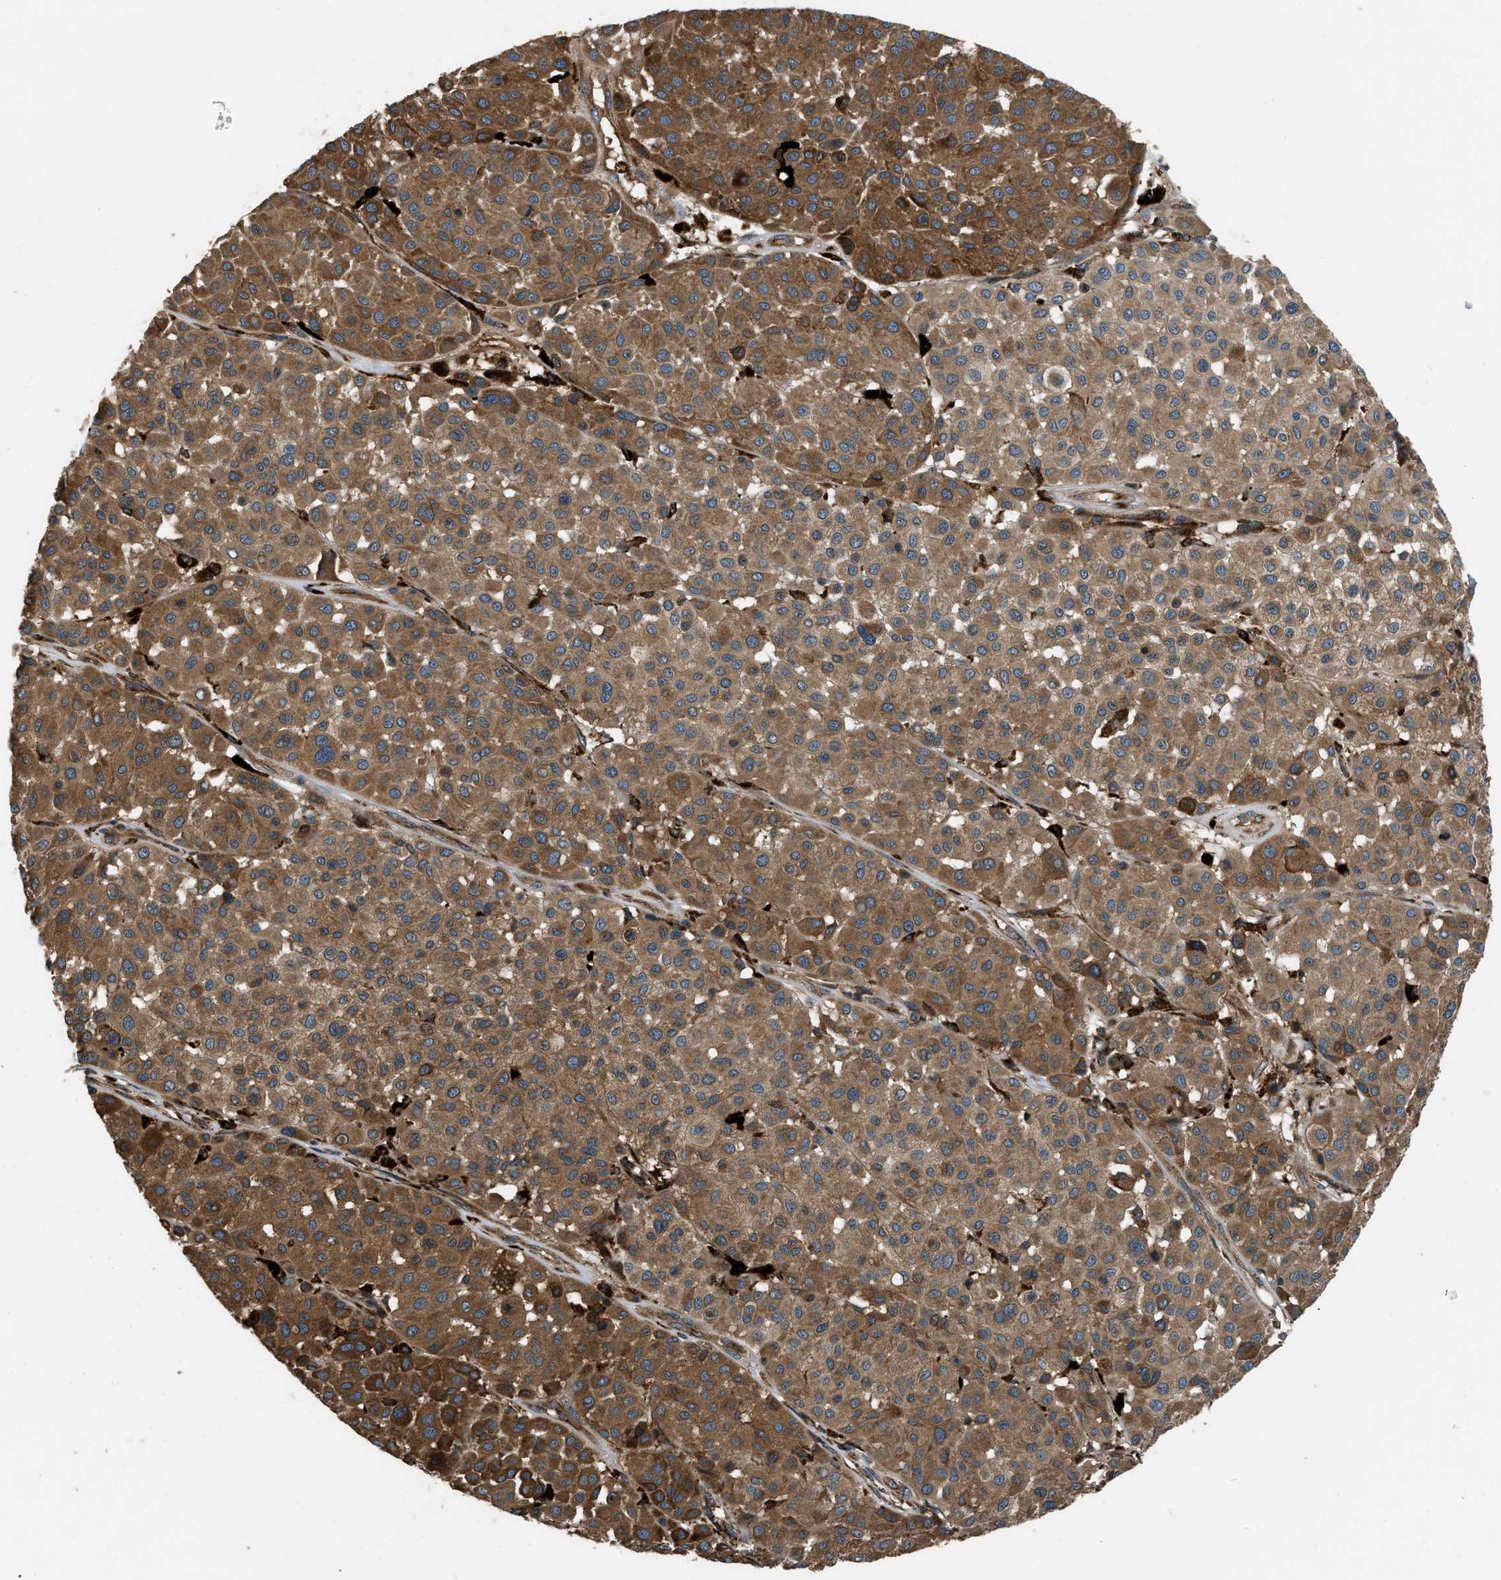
{"staining": {"intensity": "strong", "quantity": ">75%", "location": "cytoplasmic/membranous"}, "tissue": "melanoma", "cell_type": "Tumor cells", "image_type": "cancer", "snomed": [{"axis": "morphology", "description": "Malignant melanoma, Metastatic site"}, {"axis": "topography", "description": "Soft tissue"}], "caption": "A photomicrograph showing strong cytoplasmic/membranous staining in approximately >75% of tumor cells in melanoma, as visualized by brown immunohistochemical staining.", "gene": "GGH", "patient": {"sex": "male", "age": 41}}